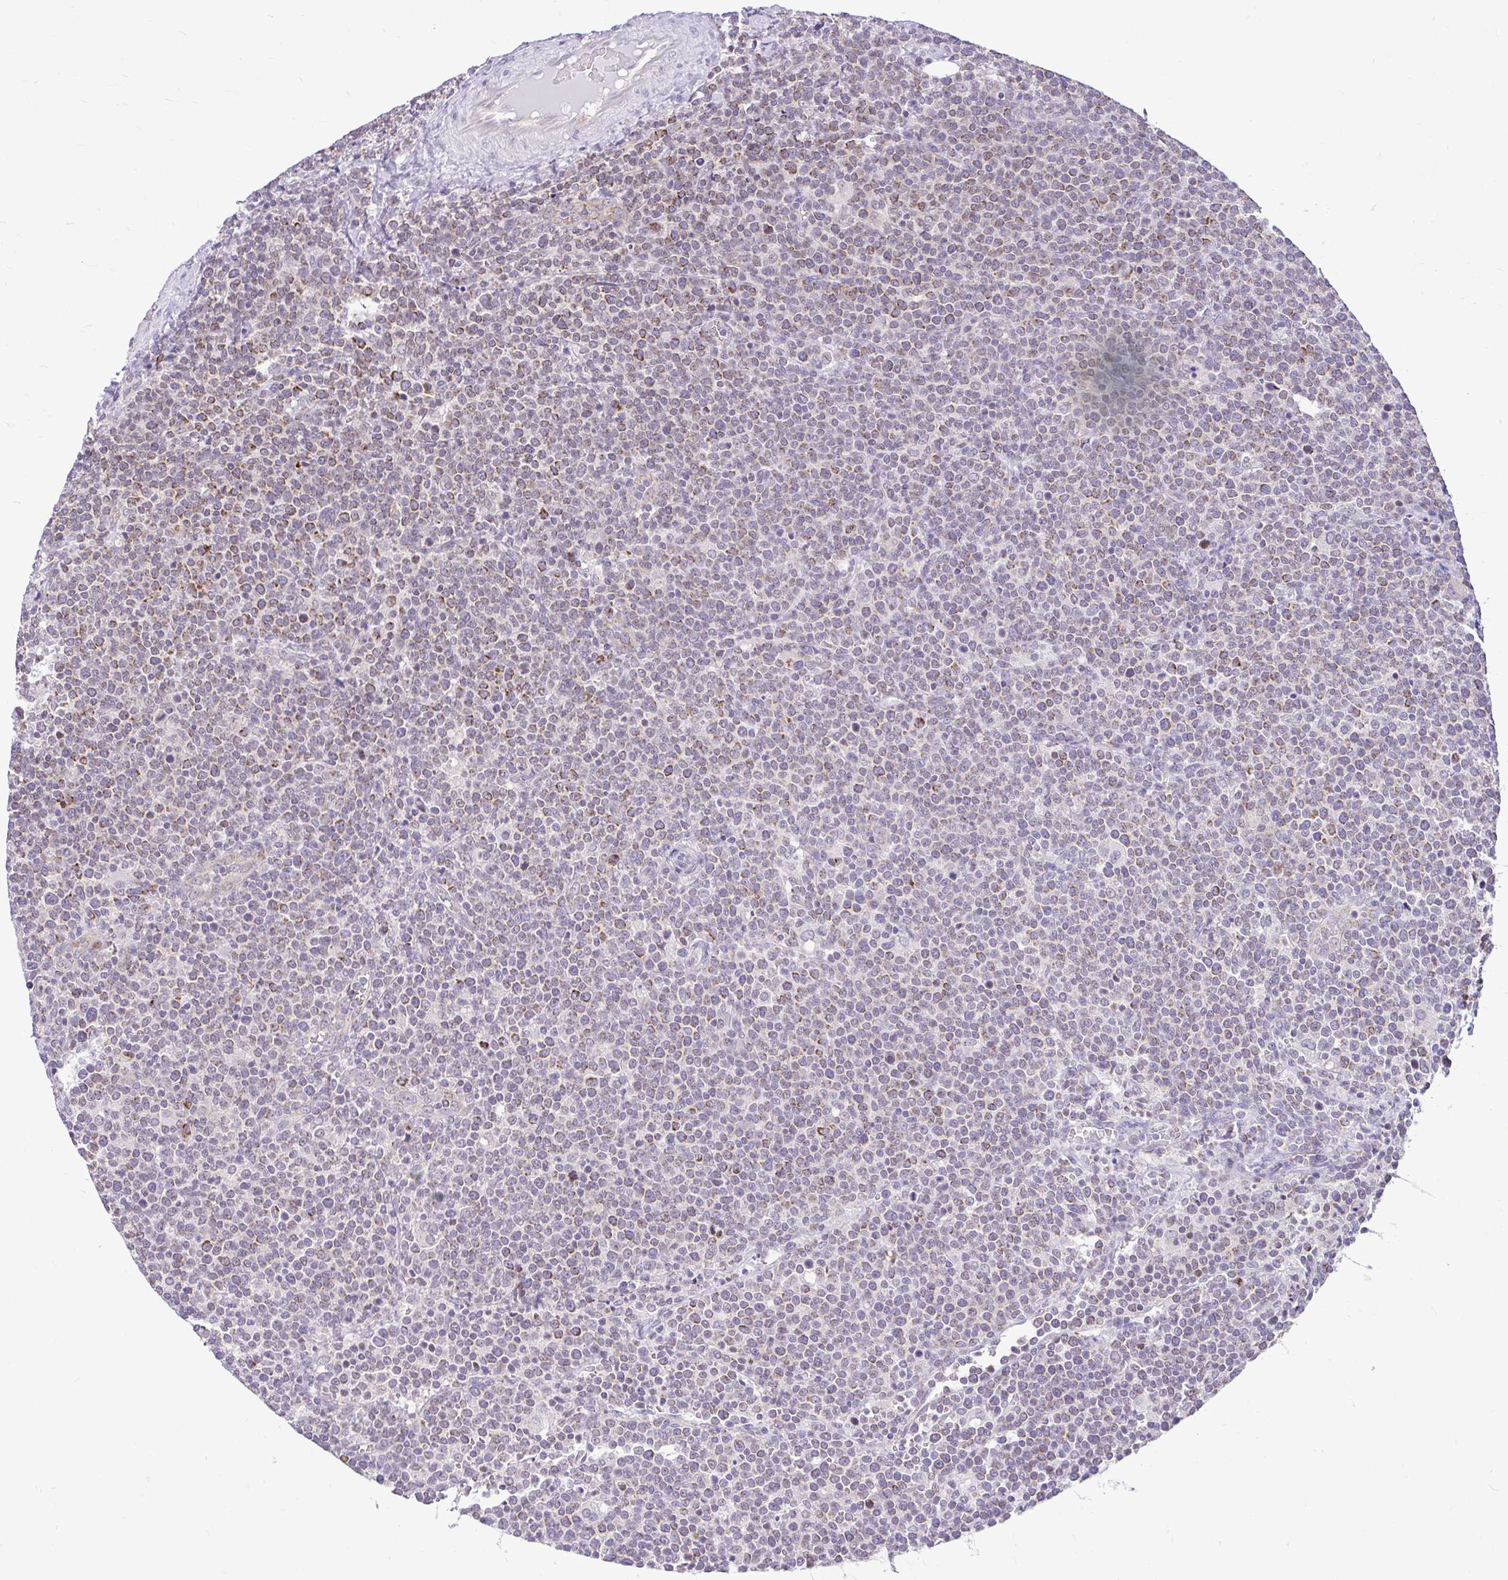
{"staining": {"intensity": "moderate", "quantity": "<25%", "location": "cytoplasmic/membranous"}, "tissue": "lymphoma", "cell_type": "Tumor cells", "image_type": "cancer", "snomed": [{"axis": "morphology", "description": "Malignant lymphoma, non-Hodgkin's type, High grade"}, {"axis": "topography", "description": "Lymph node"}], "caption": "Immunohistochemical staining of lymphoma demonstrates low levels of moderate cytoplasmic/membranous protein staining in approximately <25% of tumor cells. The protein is stained brown, and the nuclei are stained in blue (DAB (3,3'-diaminobenzidine) IHC with brightfield microscopy, high magnification).", "gene": "PYCR2", "patient": {"sex": "male", "age": 61}}